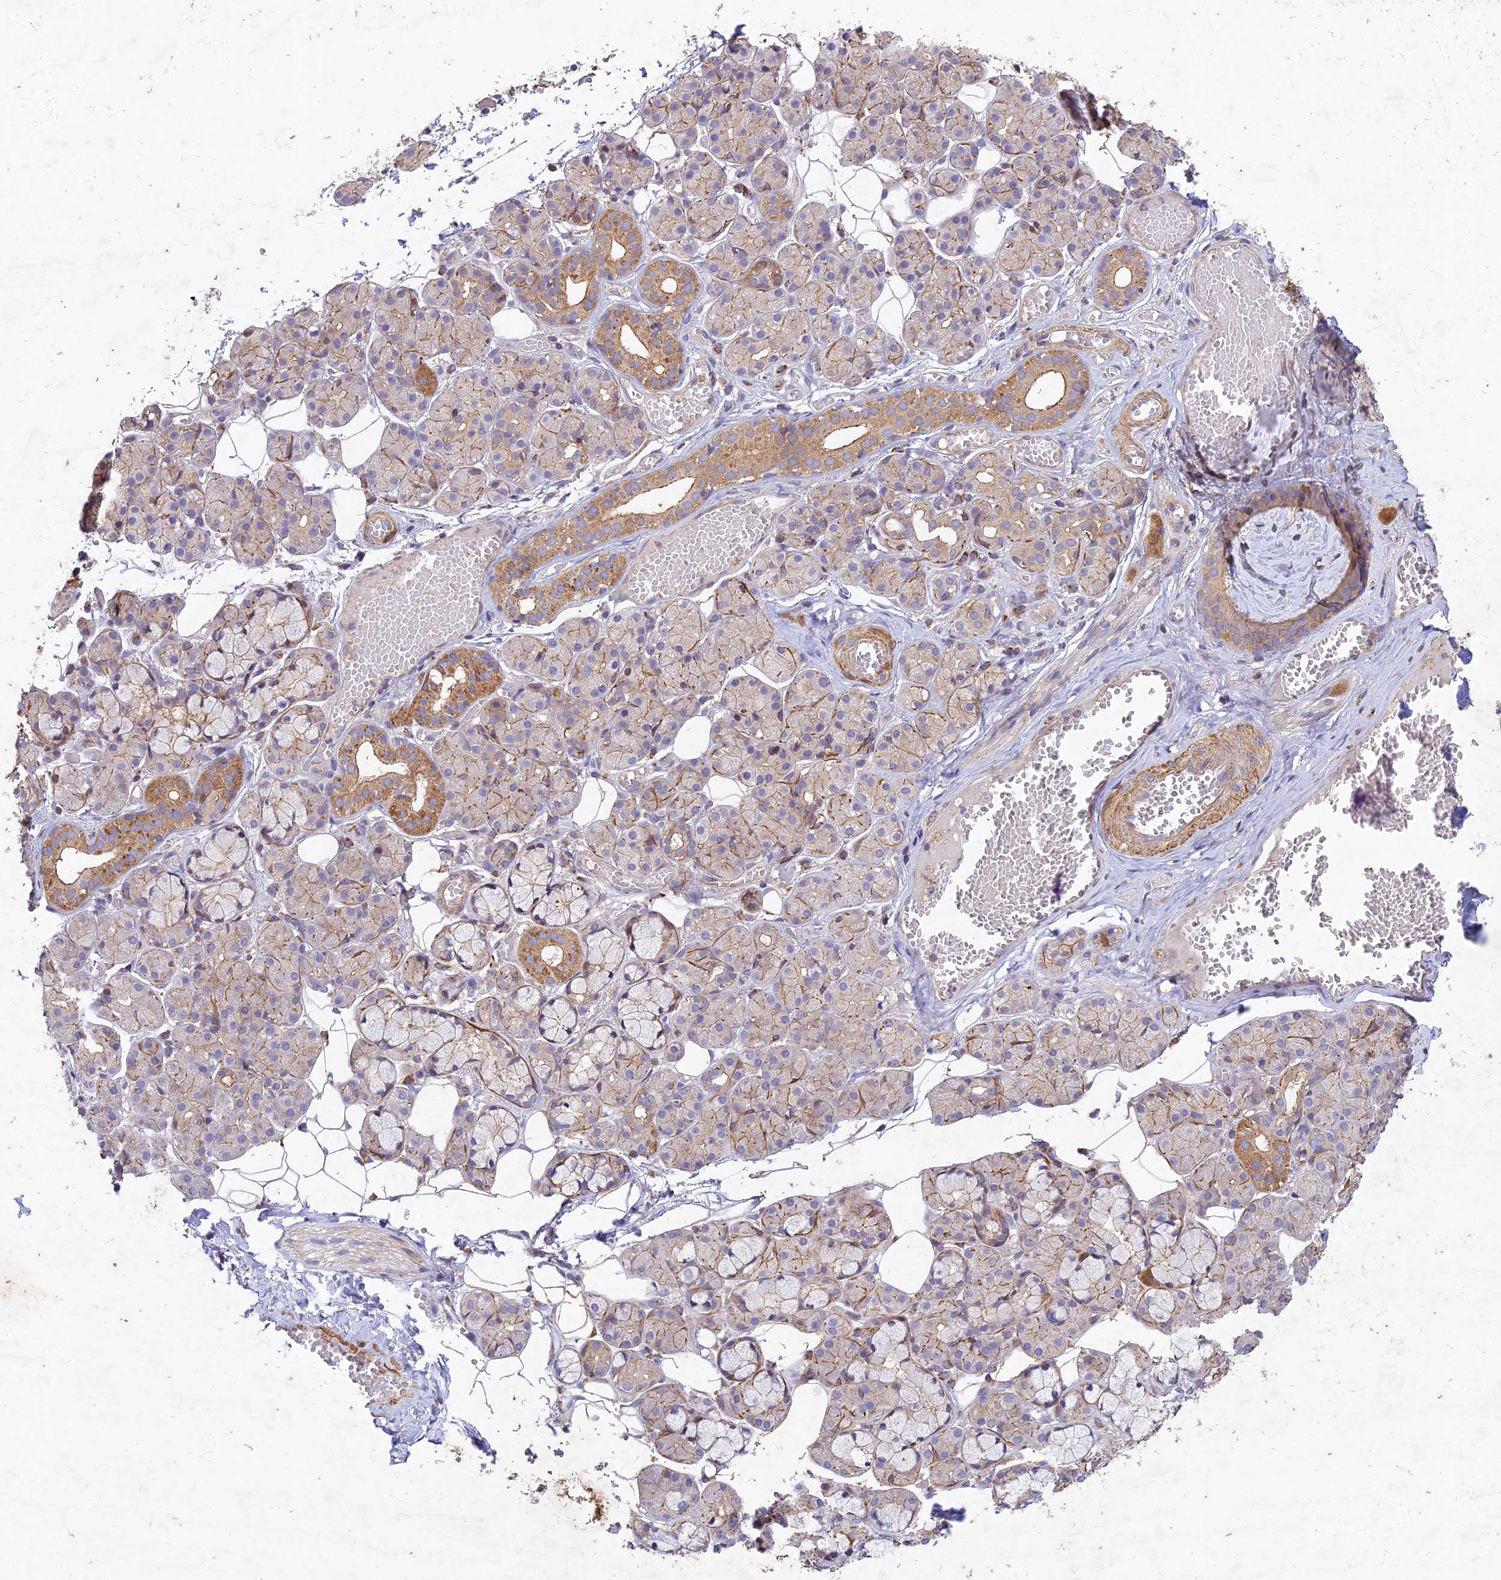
{"staining": {"intensity": "moderate", "quantity": "25%-75%", "location": "cytoplasmic/membranous,nuclear"}, "tissue": "salivary gland", "cell_type": "Glandular cells", "image_type": "normal", "snomed": [{"axis": "morphology", "description": "Normal tissue, NOS"}, {"axis": "topography", "description": "Salivary gland"}], "caption": "Immunohistochemical staining of benign human salivary gland exhibits moderate cytoplasmic/membranous,nuclear protein positivity in about 25%-75% of glandular cells.", "gene": "RELCH", "patient": {"sex": "male", "age": 63}}